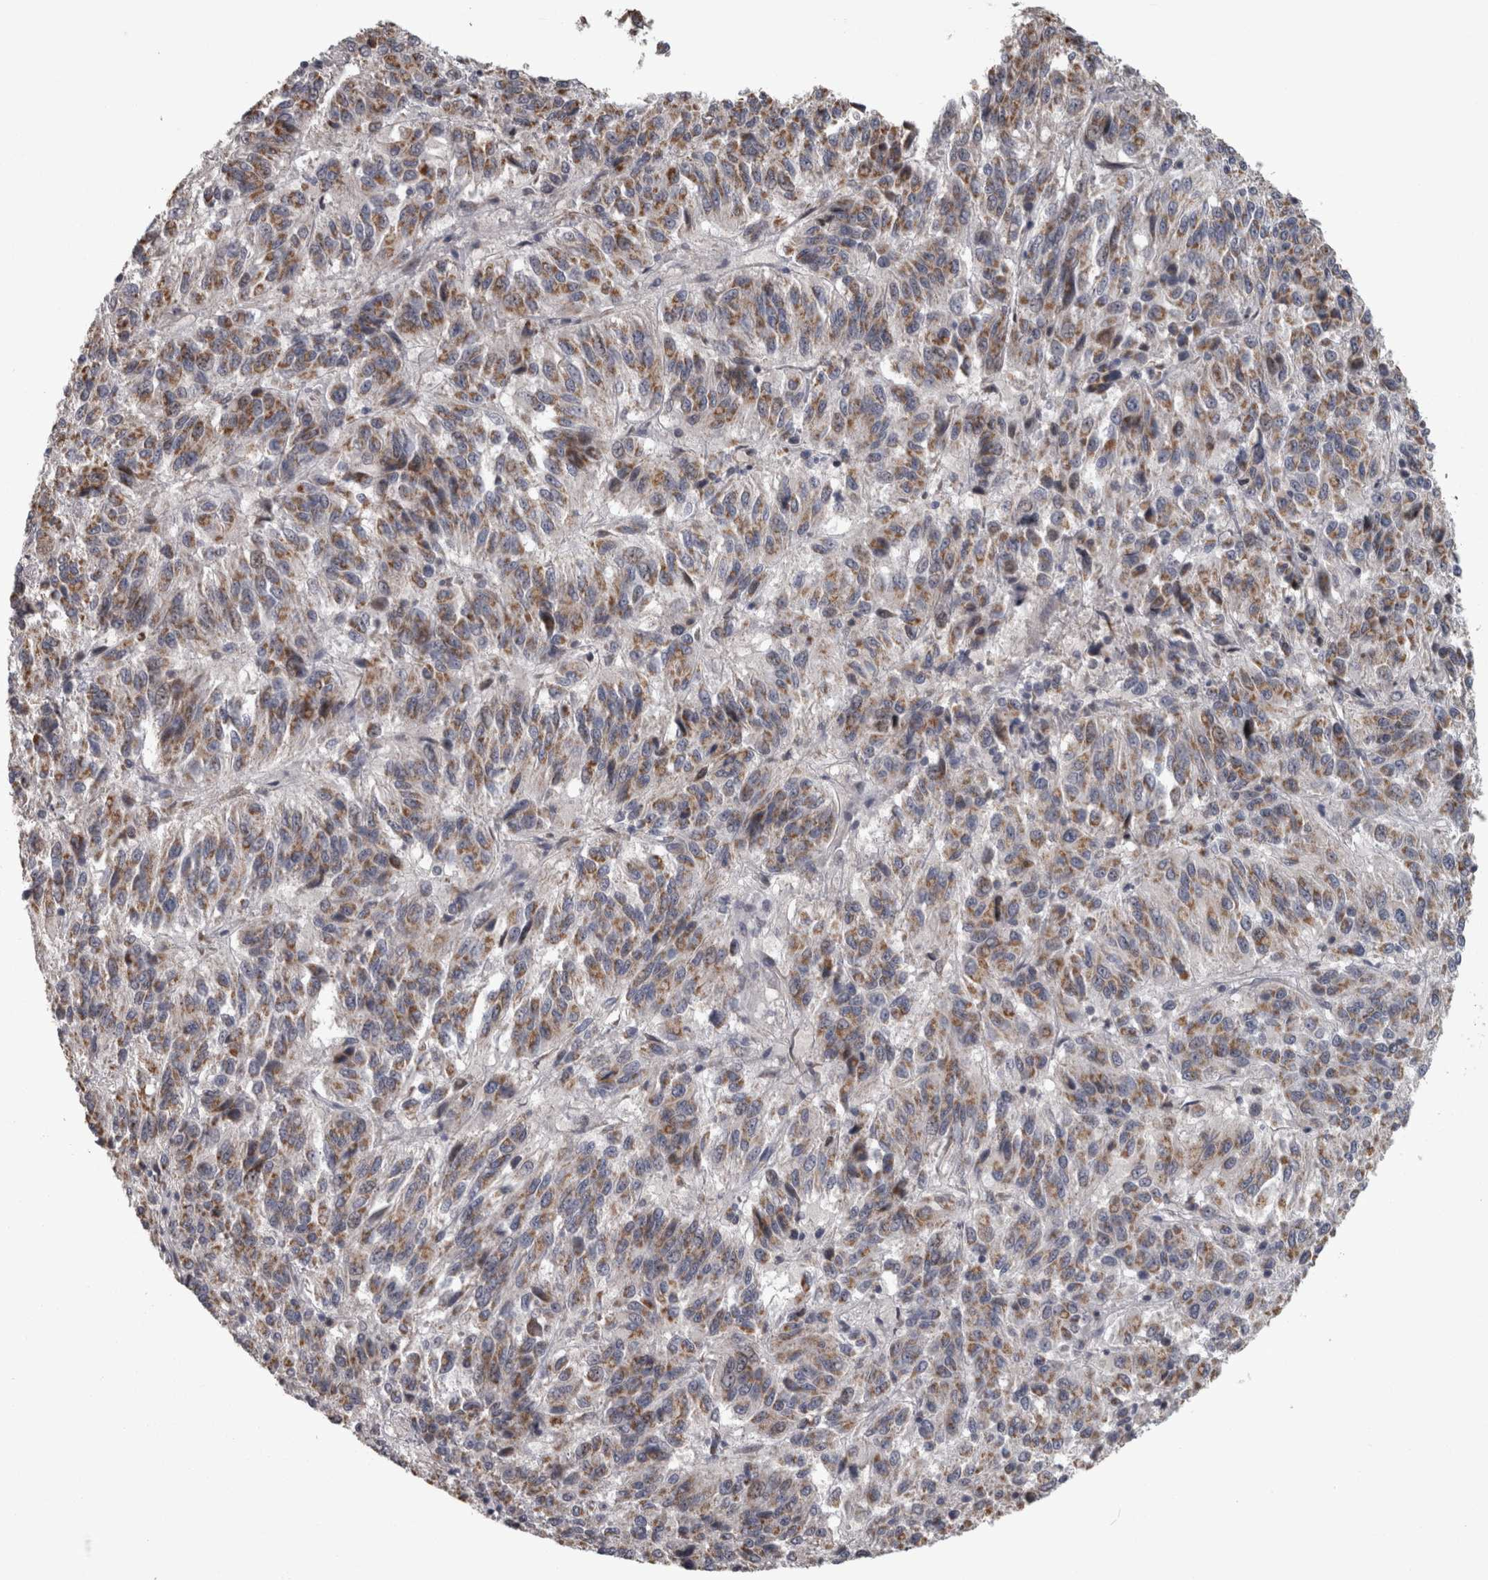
{"staining": {"intensity": "moderate", "quantity": ">75%", "location": "cytoplasmic/membranous"}, "tissue": "melanoma", "cell_type": "Tumor cells", "image_type": "cancer", "snomed": [{"axis": "morphology", "description": "Malignant melanoma, Metastatic site"}, {"axis": "topography", "description": "Lung"}], "caption": "About >75% of tumor cells in malignant melanoma (metastatic site) demonstrate moderate cytoplasmic/membranous protein staining as visualized by brown immunohistochemical staining.", "gene": "DBT", "patient": {"sex": "male", "age": 64}}